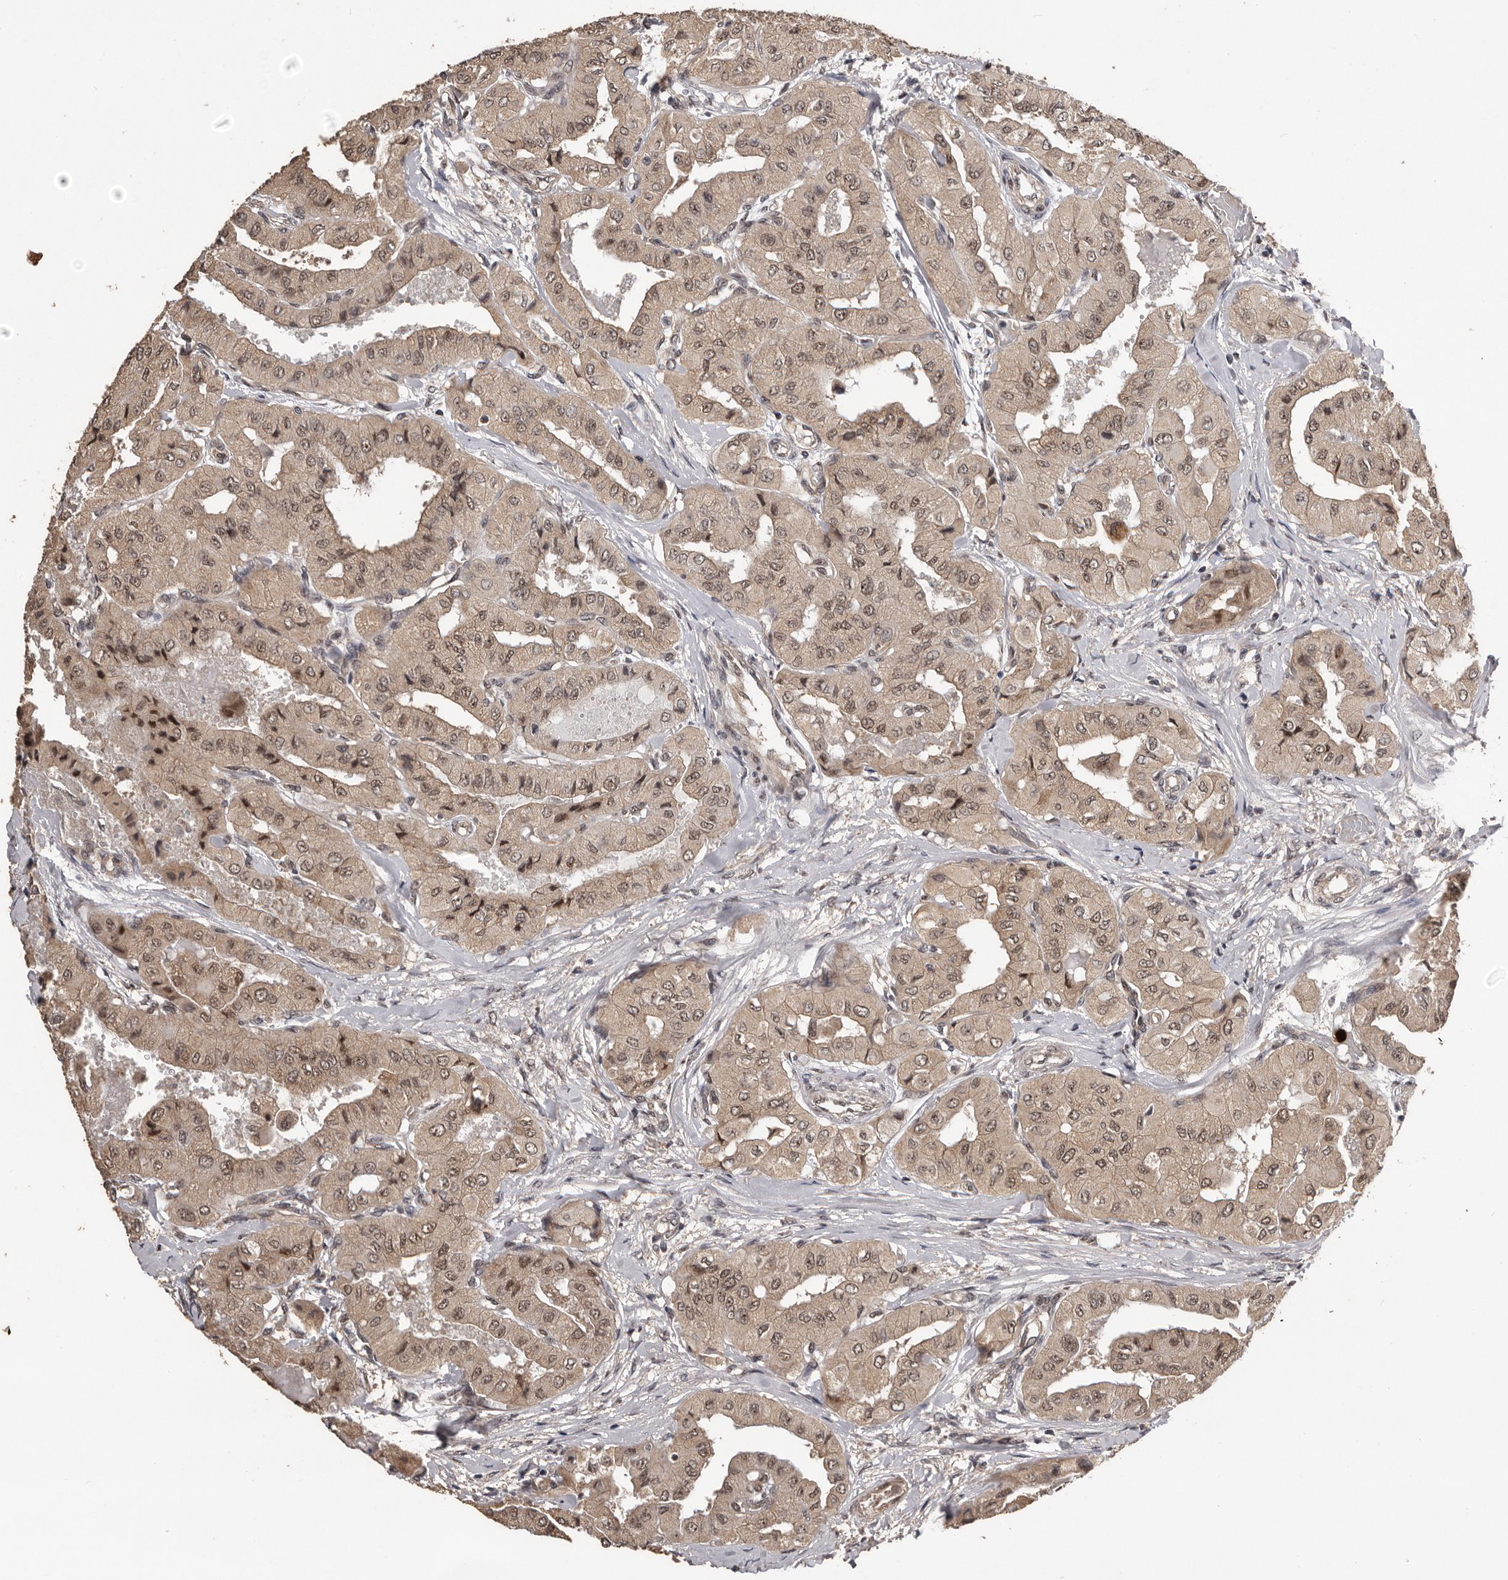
{"staining": {"intensity": "weak", "quantity": ">75%", "location": "cytoplasmic/membranous,nuclear"}, "tissue": "thyroid cancer", "cell_type": "Tumor cells", "image_type": "cancer", "snomed": [{"axis": "morphology", "description": "Papillary adenocarcinoma, NOS"}, {"axis": "topography", "description": "Thyroid gland"}], "caption": "Thyroid cancer (papillary adenocarcinoma) stained for a protein (brown) displays weak cytoplasmic/membranous and nuclear positive staining in approximately >75% of tumor cells.", "gene": "VPS37A", "patient": {"sex": "female", "age": 59}}